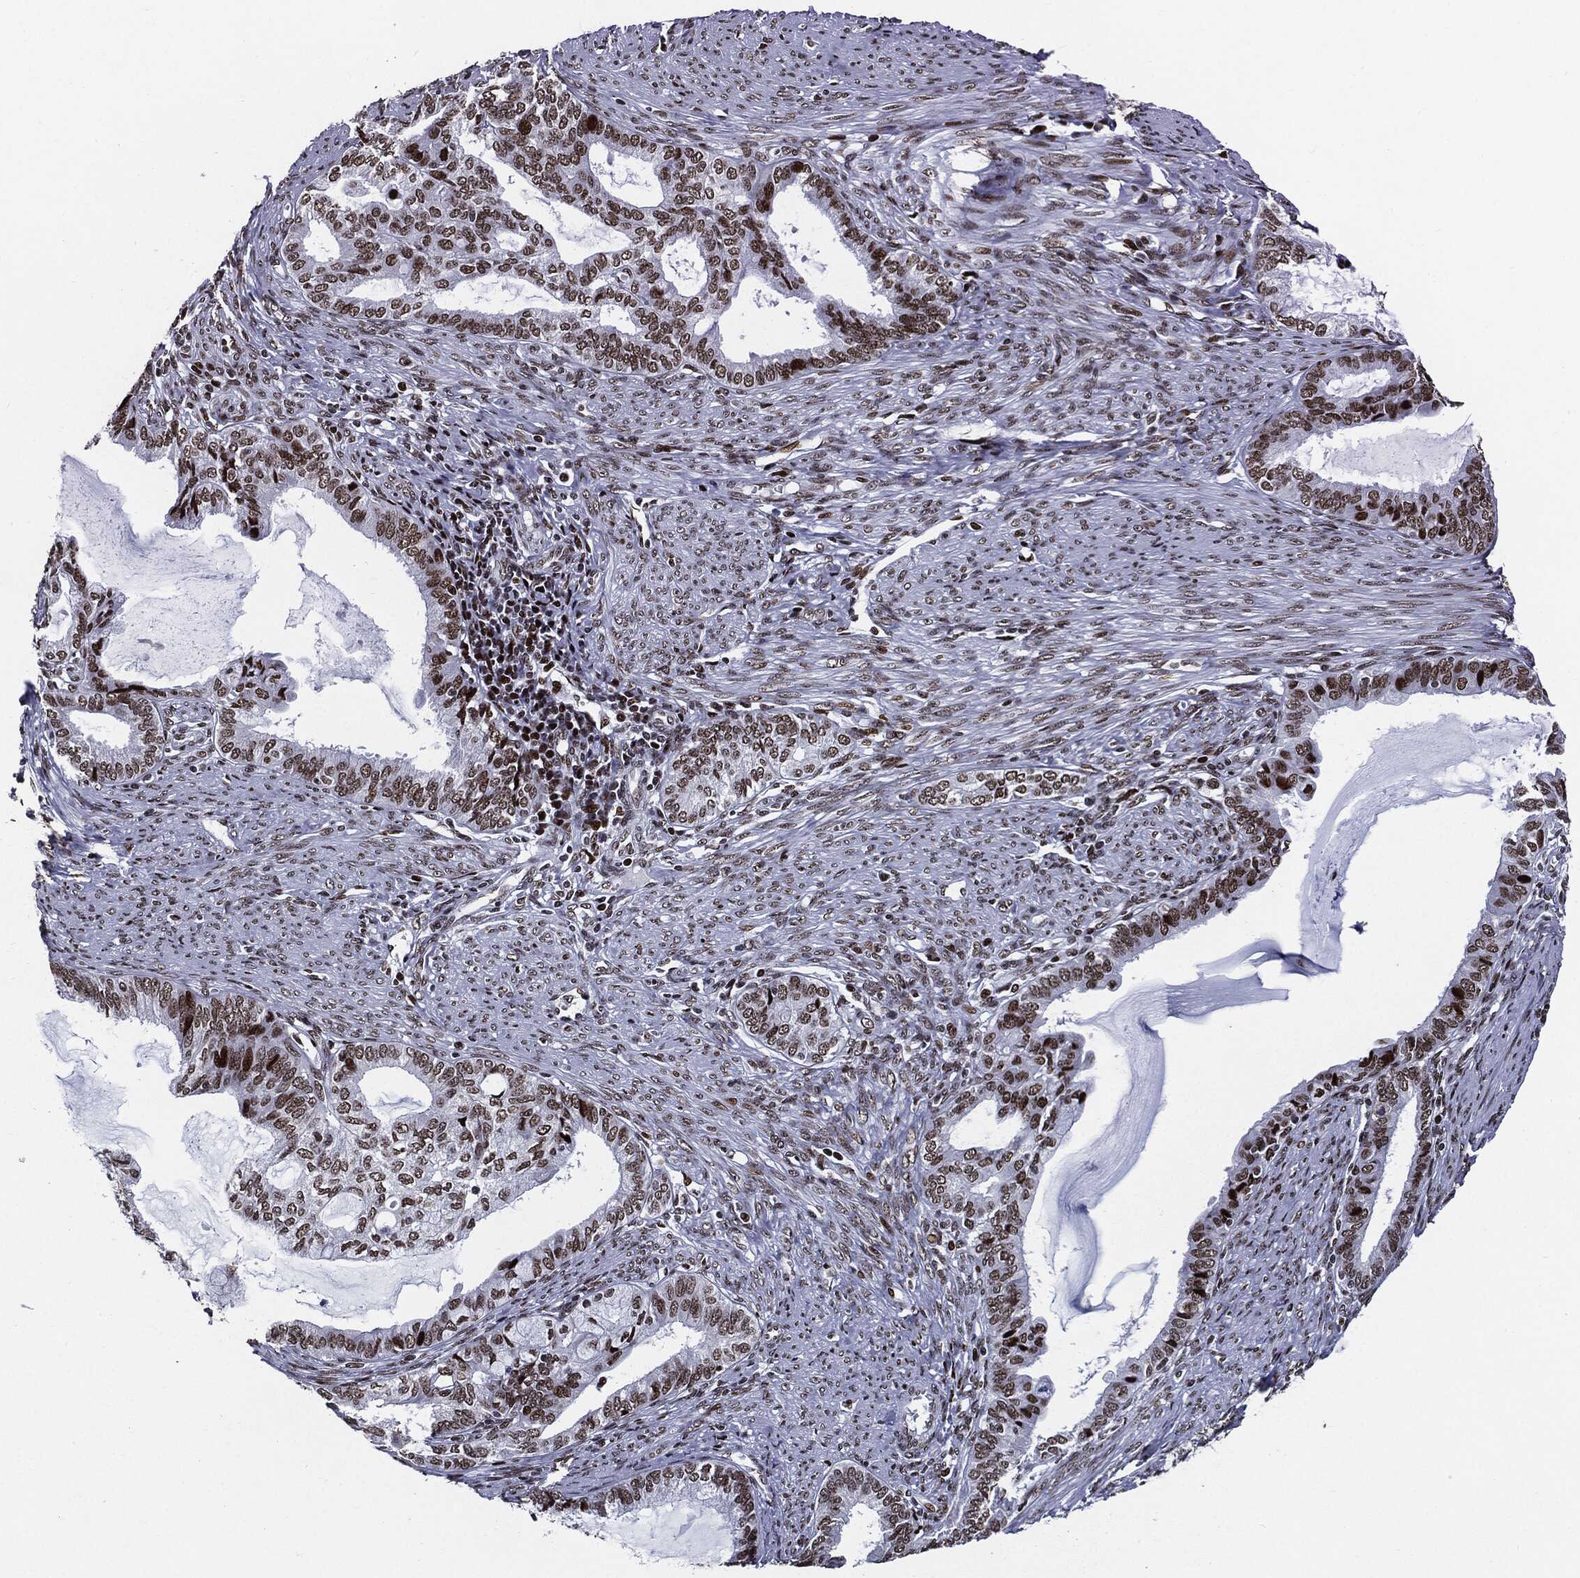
{"staining": {"intensity": "moderate", "quantity": "25%-75%", "location": "nuclear"}, "tissue": "endometrial cancer", "cell_type": "Tumor cells", "image_type": "cancer", "snomed": [{"axis": "morphology", "description": "Adenocarcinoma, NOS"}, {"axis": "topography", "description": "Endometrium"}], "caption": "Approximately 25%-75% of tumor cells in human endometrial adenocarcinoma reveal moderate nuclear protein positivity as visualized by brown immunohistochemical staining.", "gene": "ZFP91", "patient": {"sex": "female", "age": 86}}